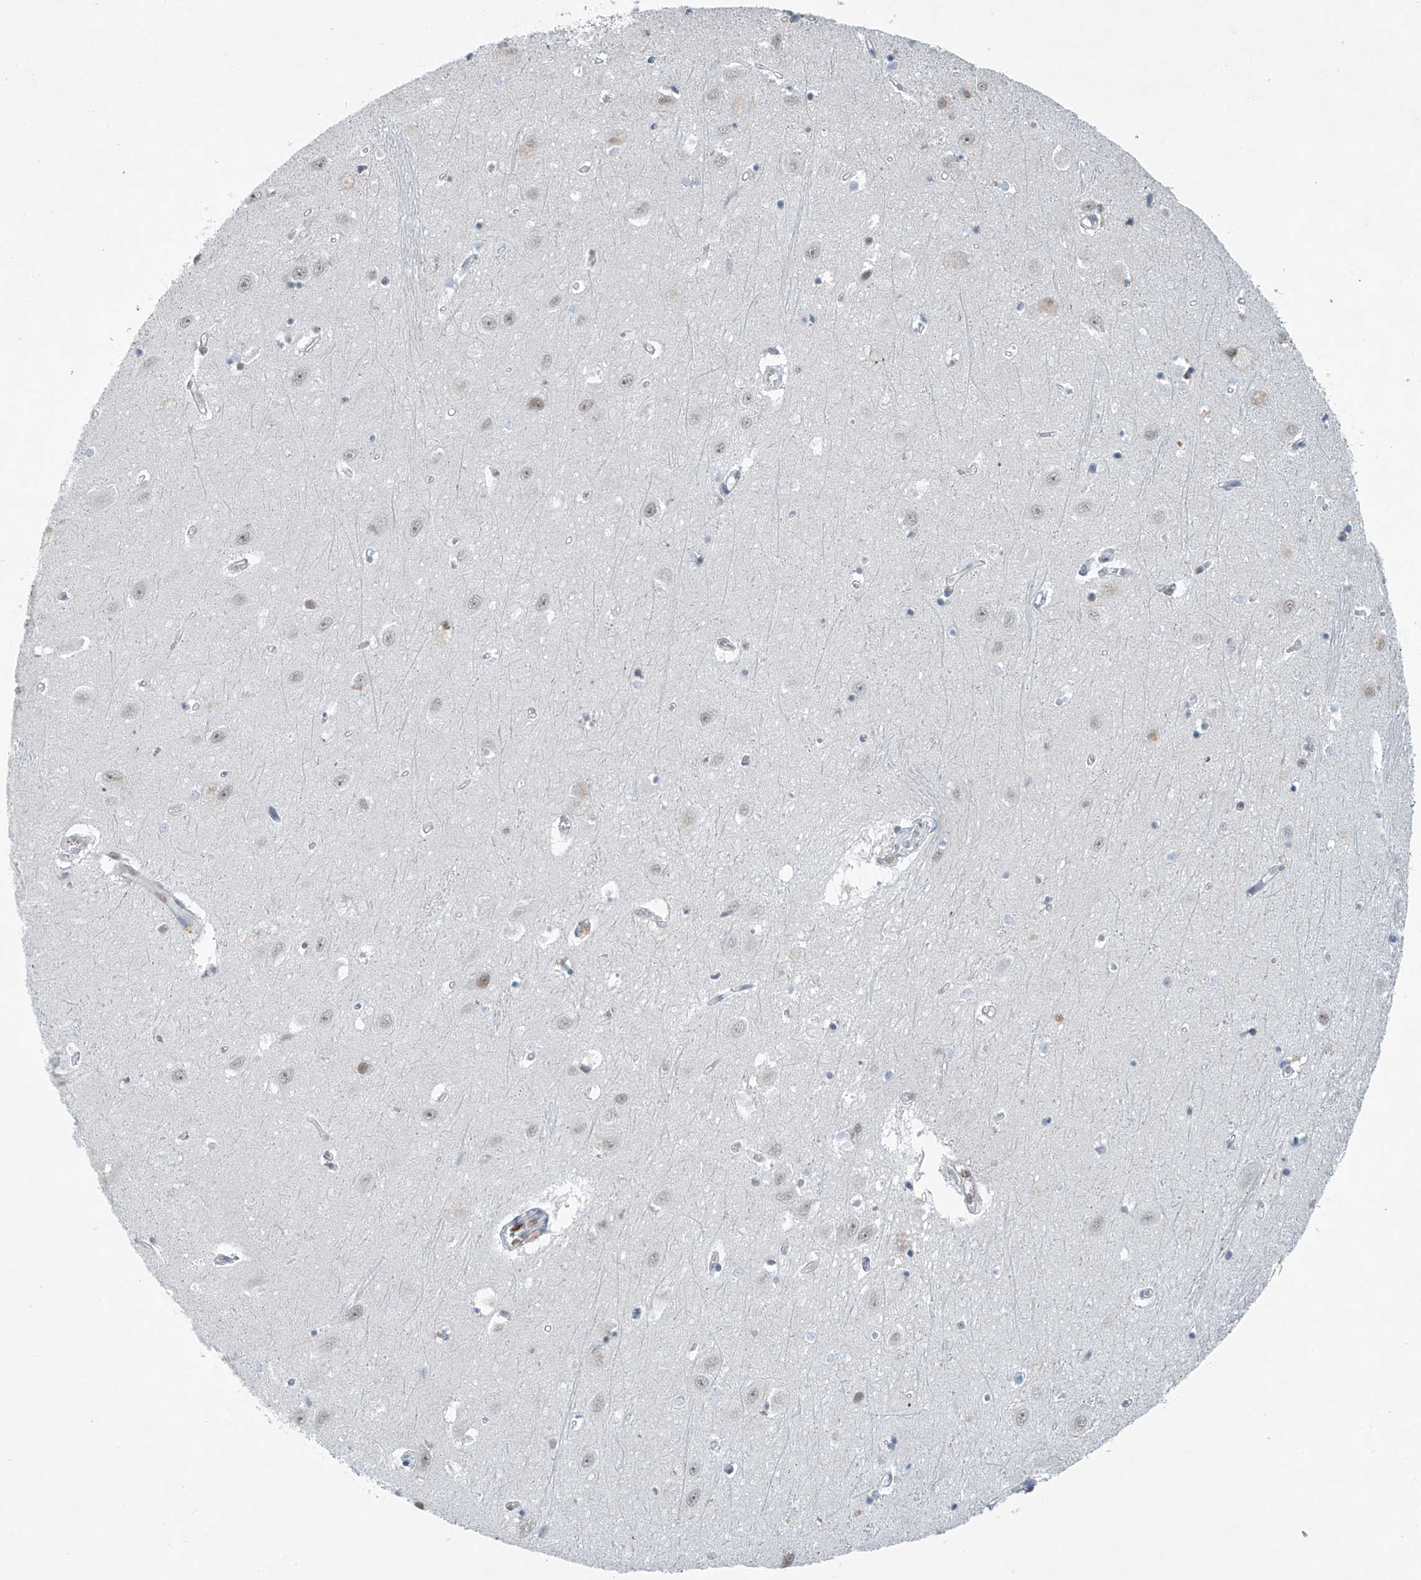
{"staining": {"intensity": "weak", "quantity": "<25%", "location": "nuclear"}, "tissue": "hippocampus", "cell_type": "Glial cells", "image_type": "normal", "snomed": [{"axis": "morphology", "description": "Normal tissue, NOS"}, {"axis": "topography", "description": "Hippocampus"}], "caption": "Immunohistochemistry photomicrograph of normal hippocampus: hippocampus stained with DAB demonstrates no significant protein positivity in glial cells. (DAB (3,3'-diaminobenzidine) immunohistochemistry (IHC) with hematoxylin counter stain).", "gene": "TAF8", "patient": {"sex": "female", "age": 64}}